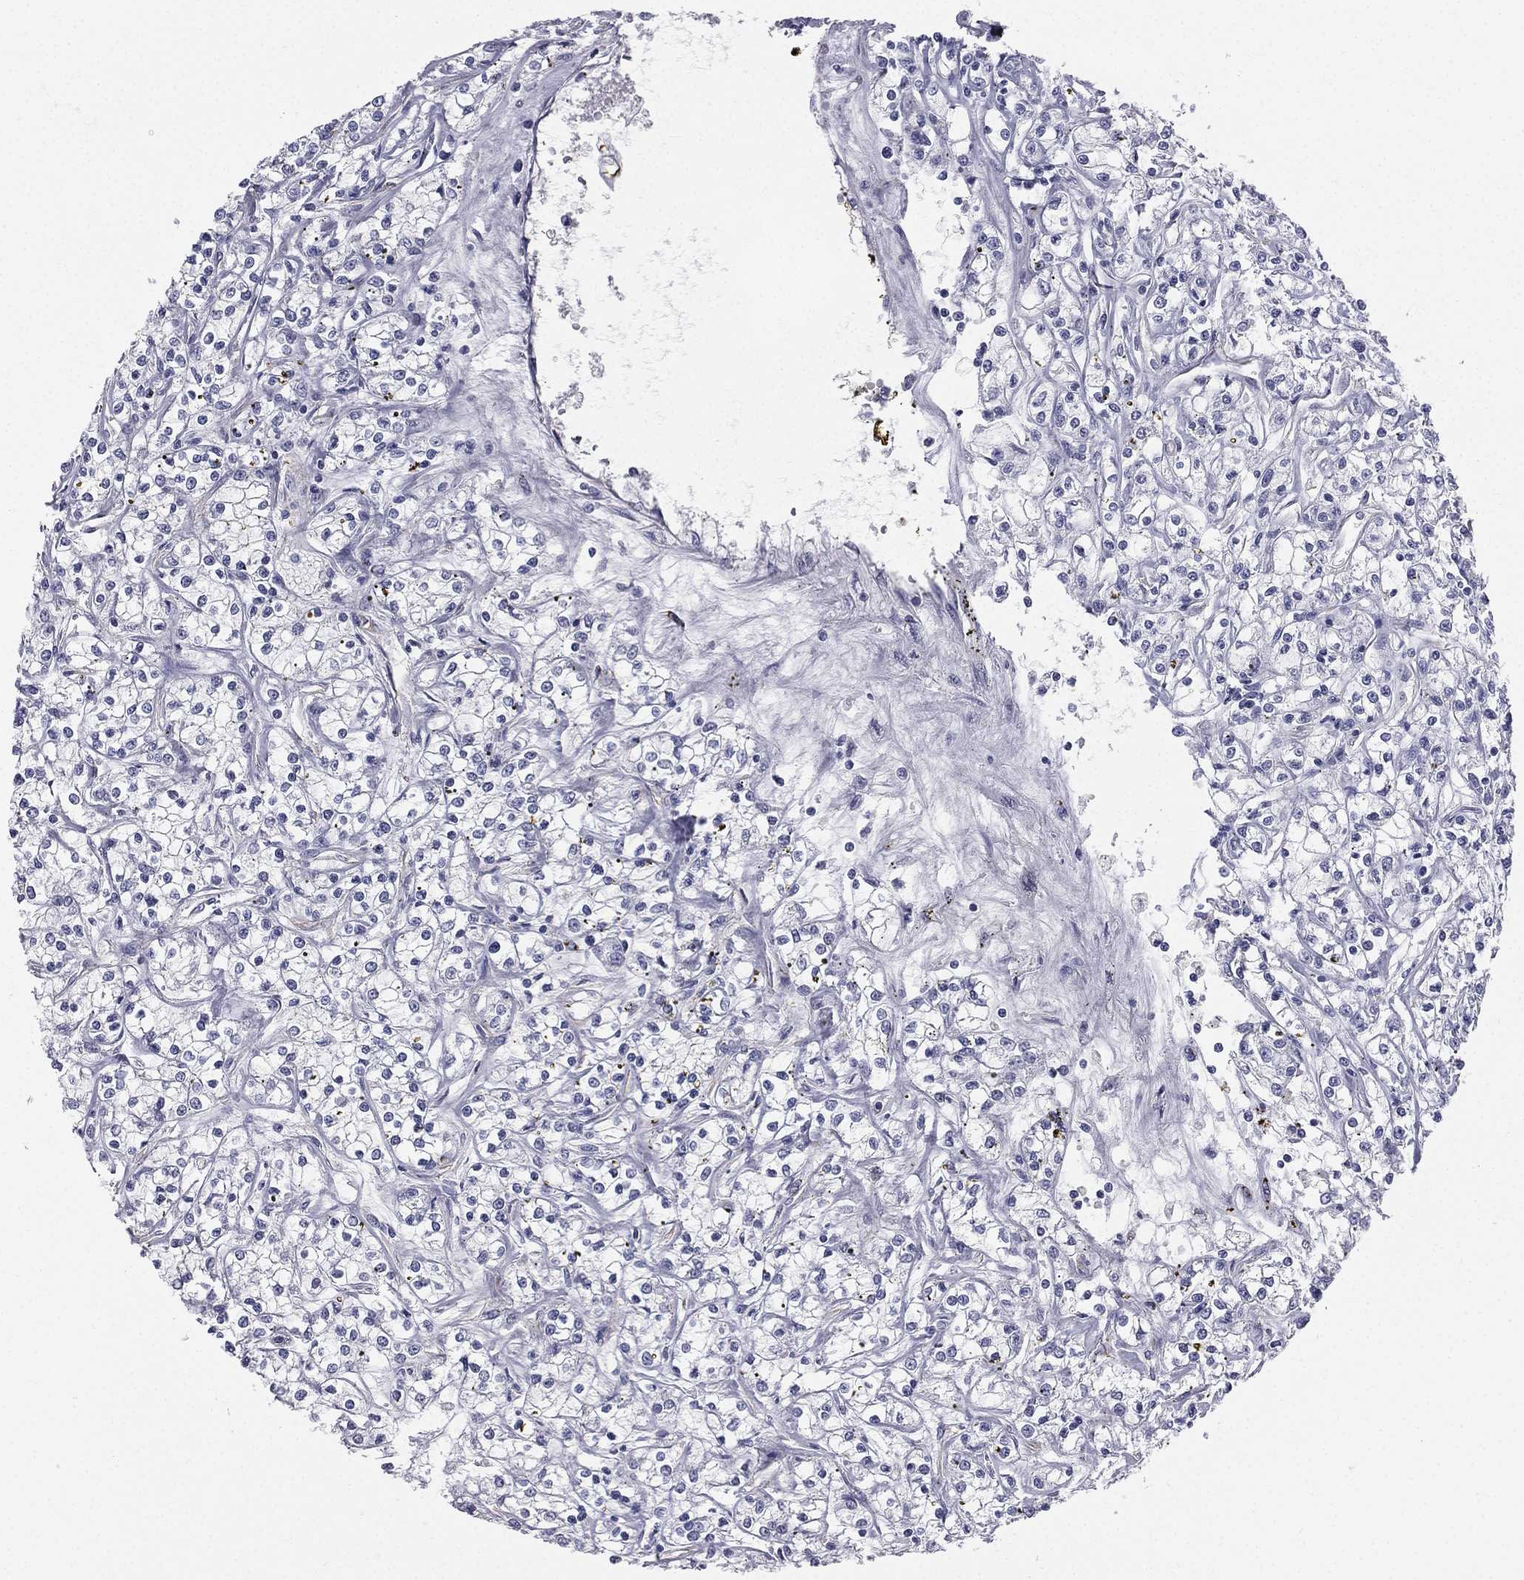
{"staining": {"intensity": "negative", "quantity": "none", "location": "none"}, "tissue": "renal cancer", "cell_type": "Tumor cells", "image_type": "cancer", "snomed": [{"axis": "morphology", "description": "Adenocarcinoma, NOS"}, {"axis": "topography", "description": "Kidney"}], "caption": "This is a photomicrograph of immunohistochemistry (IHC) staining of renal cancer, which shows no positivity in tumor cells.", "gene": "MUC13", "patient": {"sex": "female", "age": 59}}